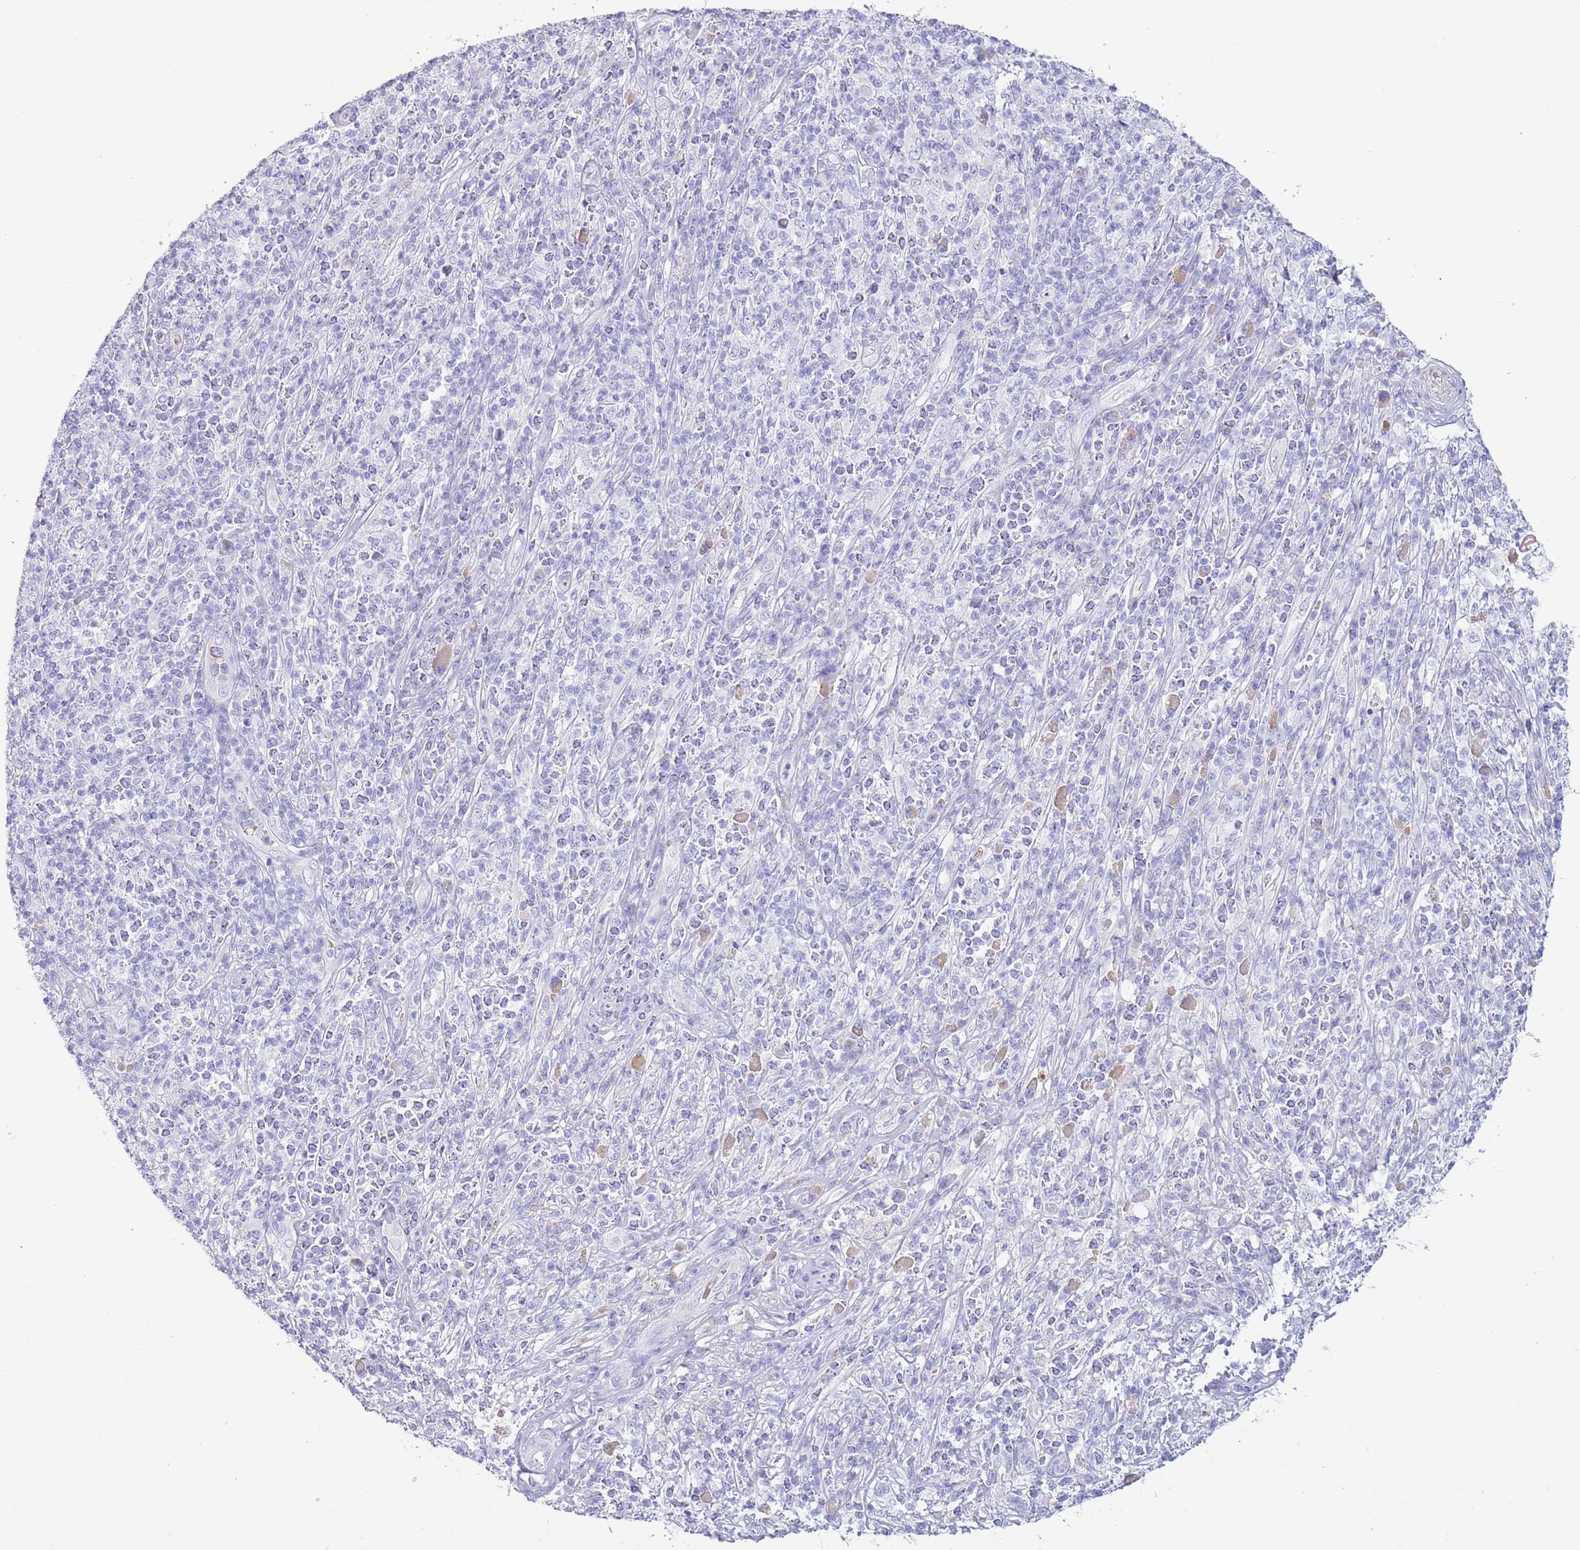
{"staining": {"intensity": "negative", "quantity": "none", "location": "none"}, "tissue": "melanoma", "cell_type": "Tumor cells", "image_type": "cancer", "snomed": [{"axis": "morphology", "description": "Malignant melanoma, NOS"}, {"axis": "topography", "description": "Skin"}], "caption": "High magnification brightfield microscopy of malignant melanoma stained with DAB (brown) and counterstained with hematoxylin (blue): tumor cells show no significant expression. The staining is performed using DAB (3,3'-diaminobenzidine) brown chromogen with nuclei counter-stained in using hematoxylin.", "gene": "ACR", "patient": {"sex": "male", "age": 66}}